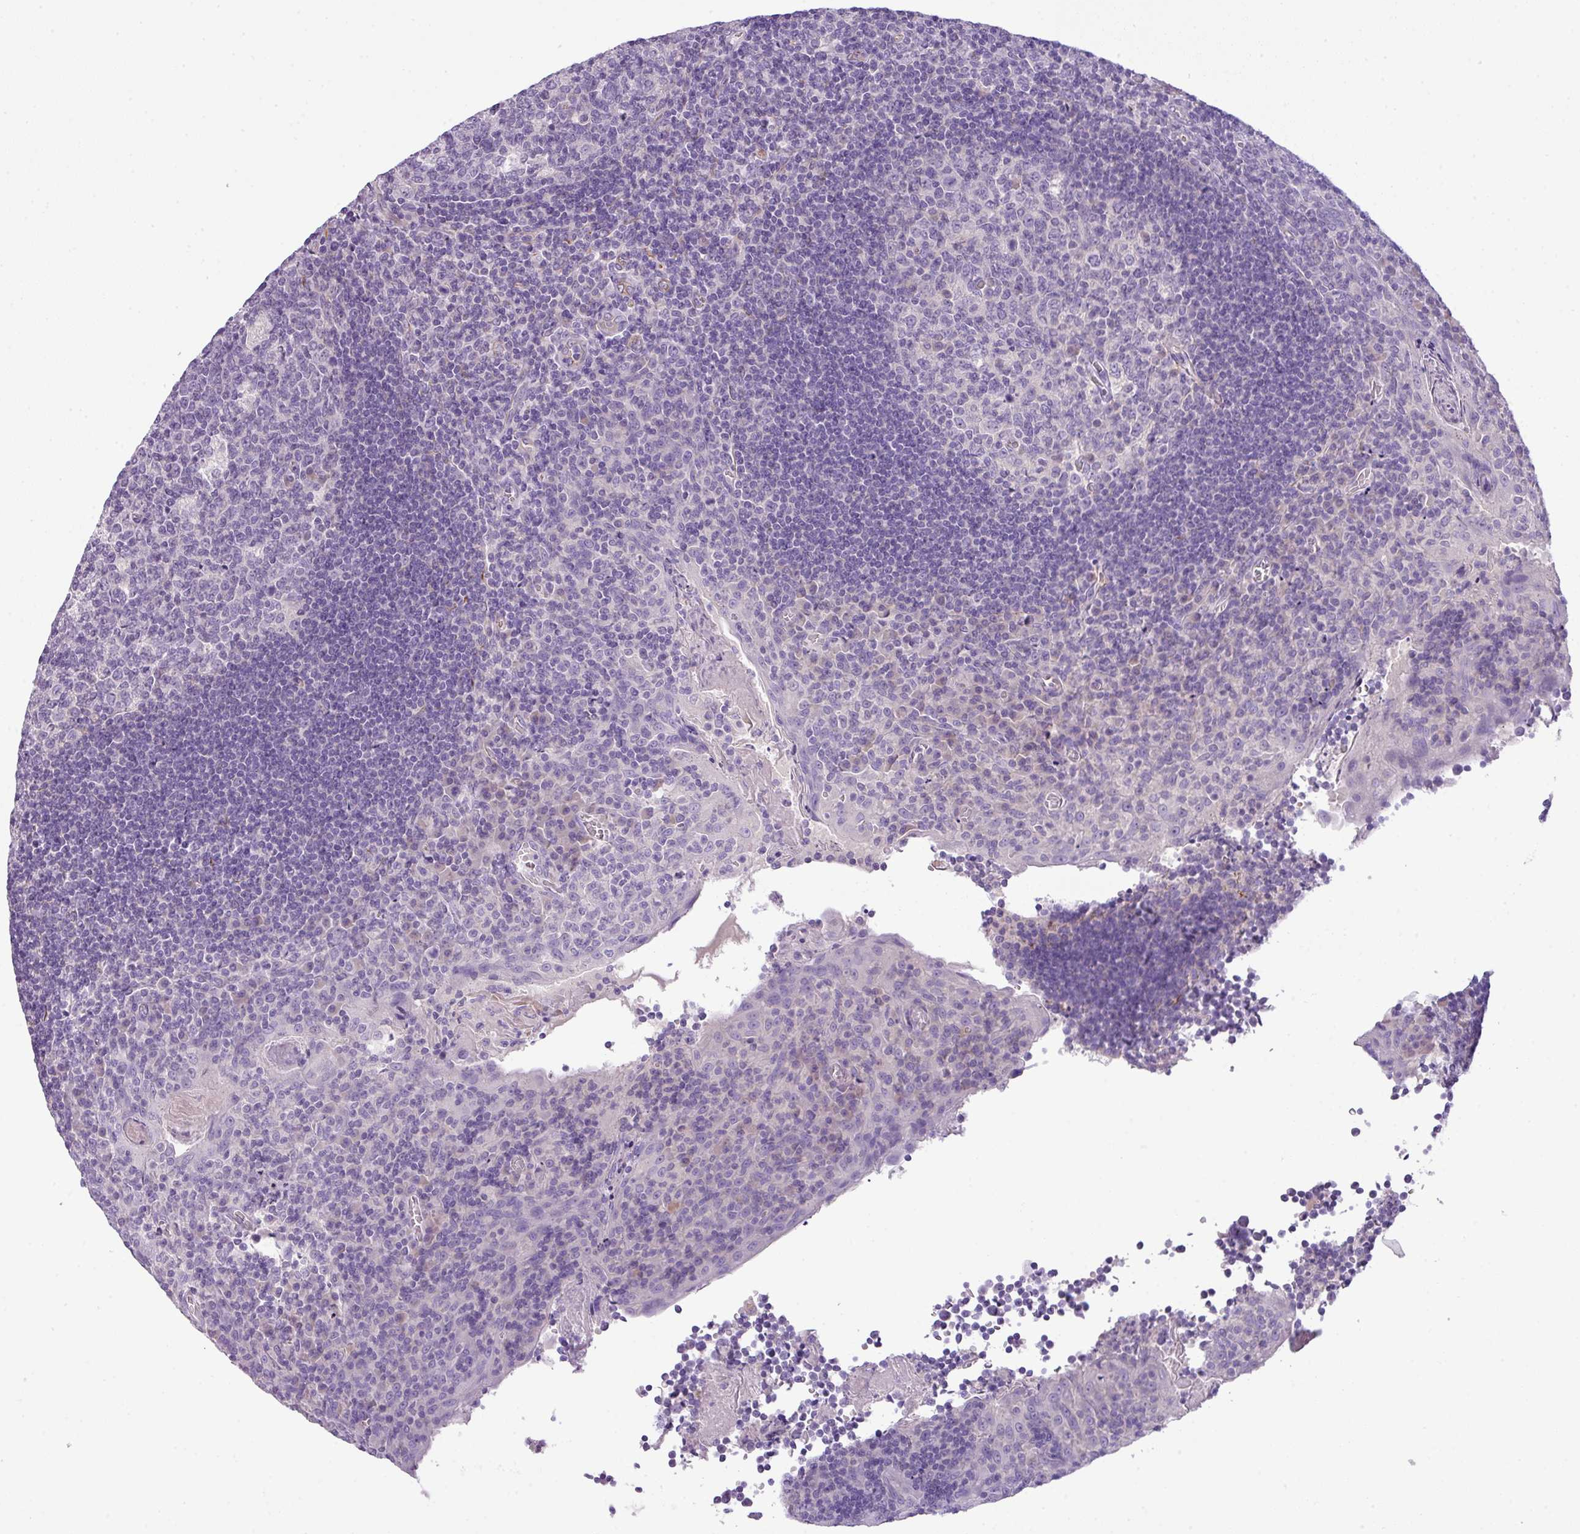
{"staining": {"intensity": "negative", "quantity": "none", "location": "none"}, "tissue": "tonsil", "cell_type": "Germinal center cells", "image_type": "normal", "snomed": [{"axis": "morphology", "description": "Normal tissue, NOS"}, {"axis": "topography", "description": "Tonsil"}], "caption": "Immunohistochemistry of benign tonsil demonstrates no positivity in germinal center cells.", "gene": "ENSG00000273748", "patient": {"sex": "male", "age": 17}}